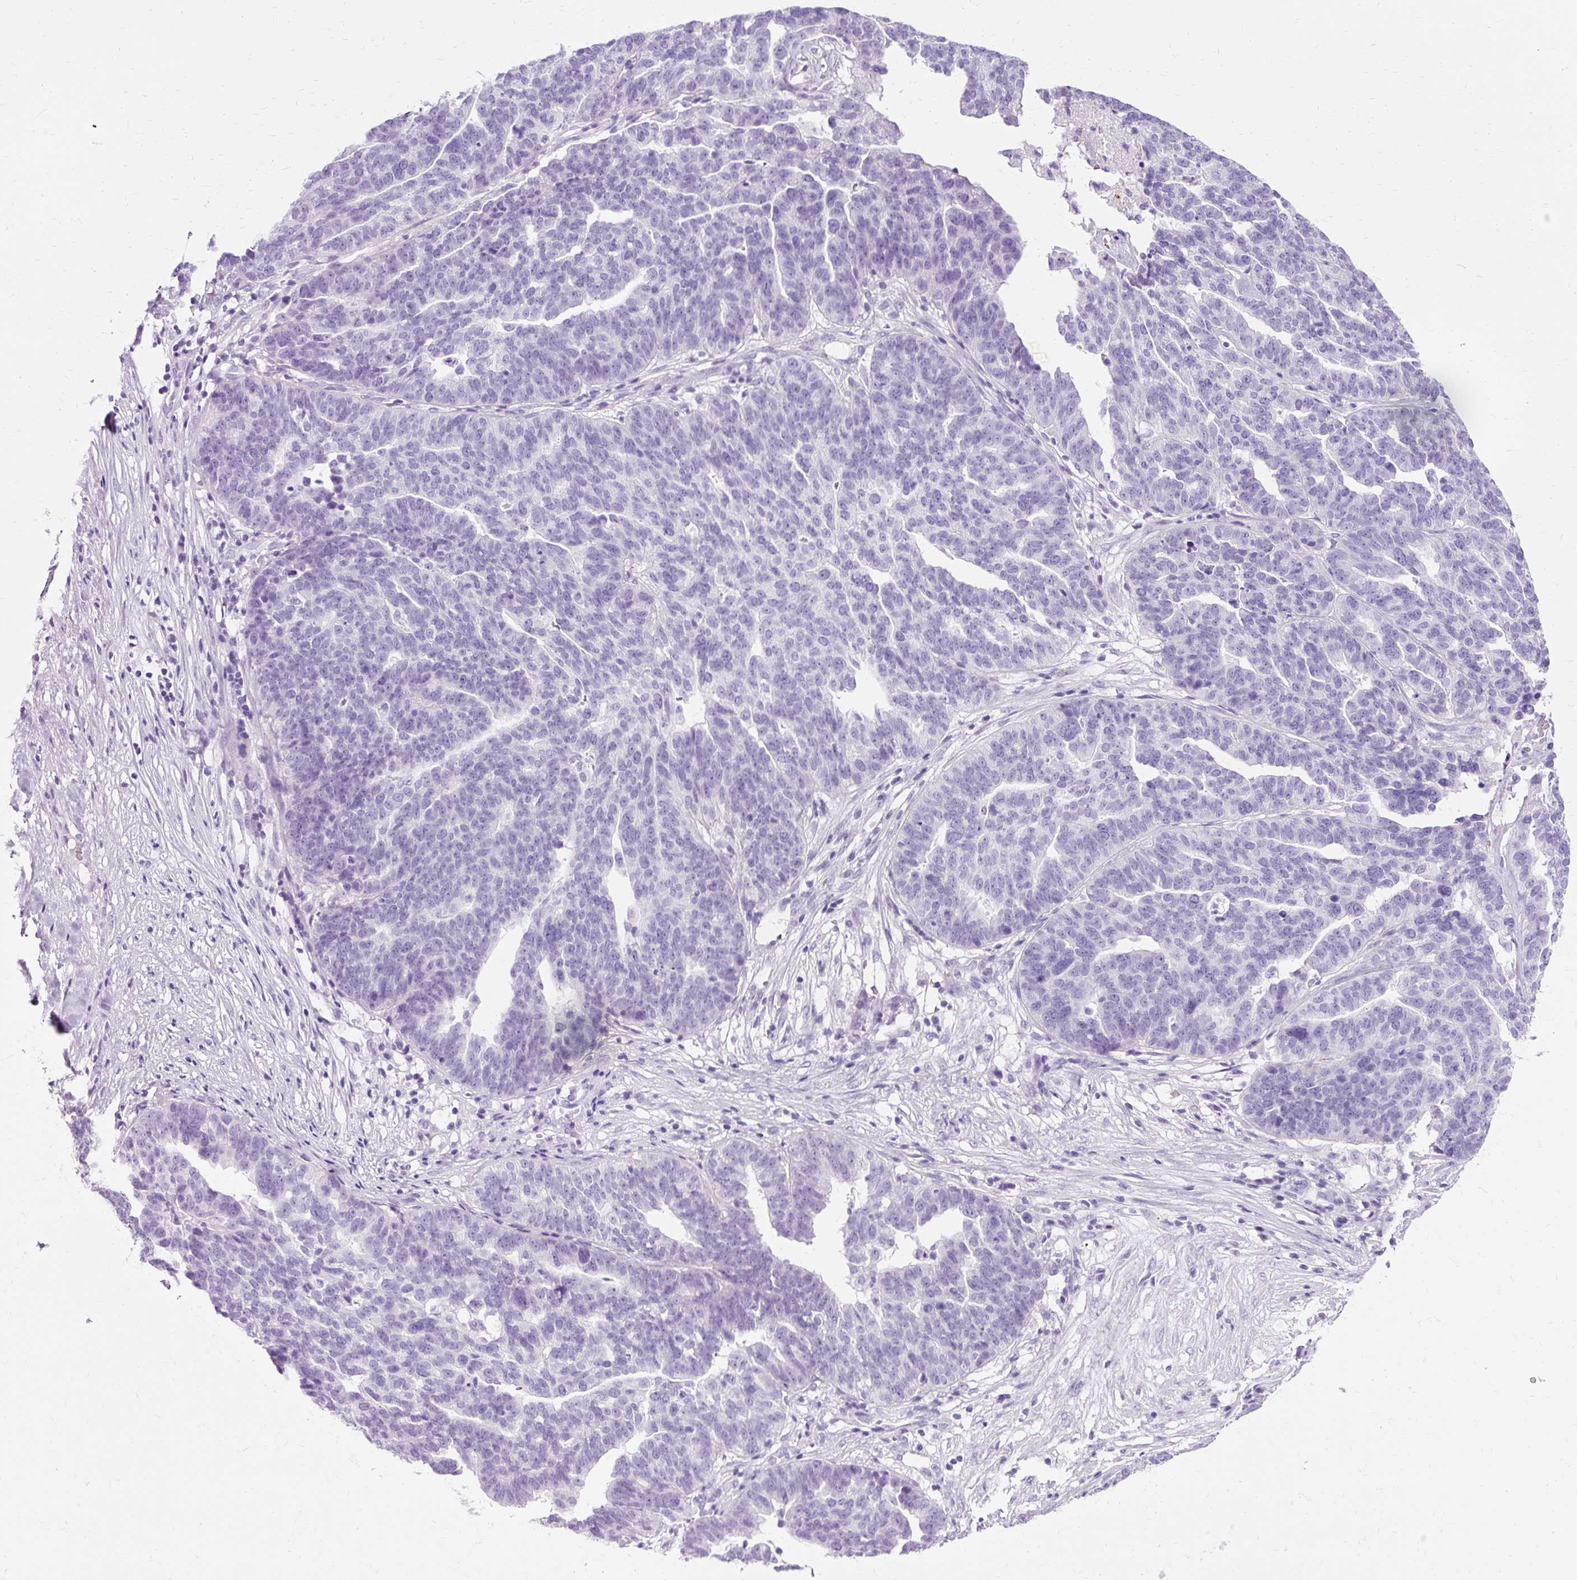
{"staining": {"intensity": "negative", "quantity": "none", "location": "none"}, "tissue": "ovarian cancer", "cell_type": "Tumor cells", "image_type": "cancer", "snomed": [{"axis": "morphology", "description": "Cystadenocarcinoma, serous, NOS"}, {"axis": "topography", "description": "Ovary"}], "caption": "Photomicrograph shows no significant protein positivity in tumor cells of serous cystadenocarcinoma (ovarian).", "gene": "CLDN25", "patient": {"sex": "female", "age": 59}}